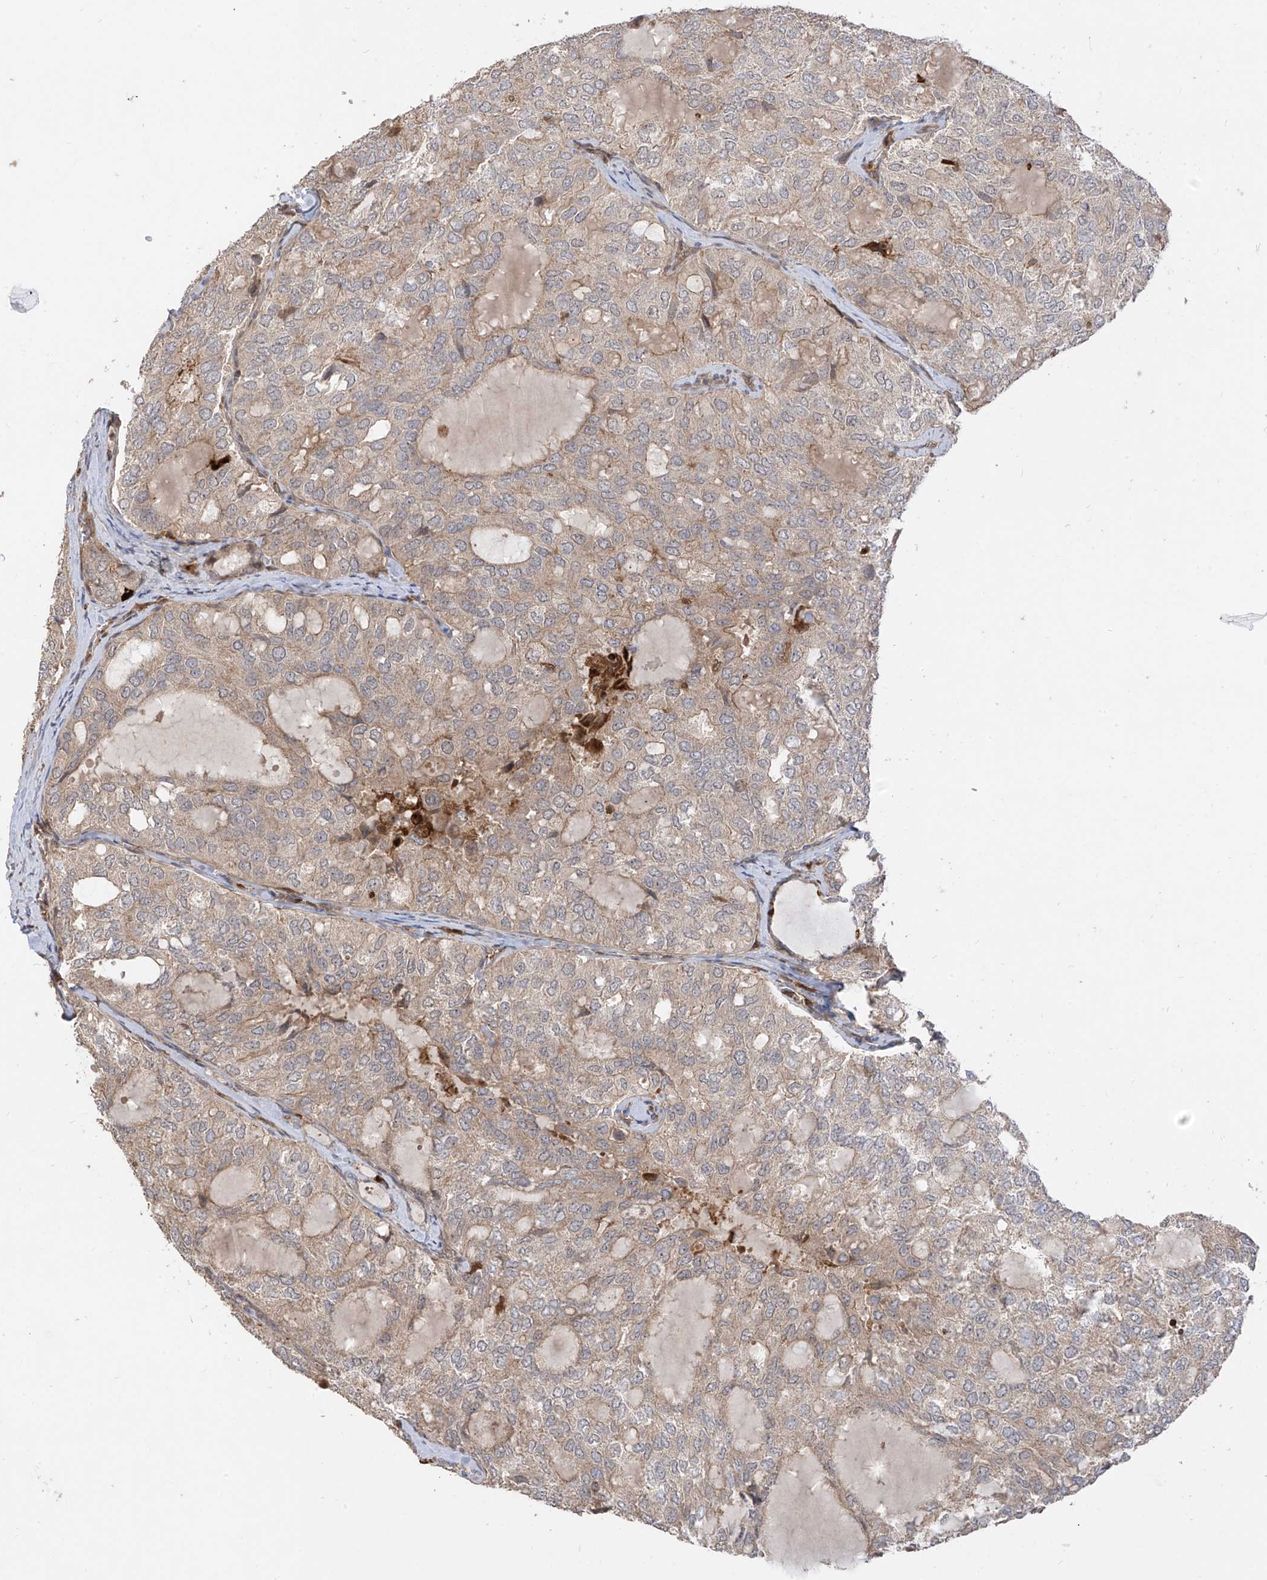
{"staining": {"intensity": "weak", "quantity": "25%-75%", "location": "cytoplasmic/membranous"}, "tissue": "thyroid cancer", "cell_type": "Tumor cells", "image_type": "cancer", "snomed": [{"axis": "morphology", "description": "Follicular adenoma carcinoma, NOS"}, {"axis": "topography", "description": "Thyroid gland"}], "caption": "The histopathology image reveals immunohistochemical staining of thyroid cancer. There is weak cytoplasmic/membranous staining is seen in about 25%-75% of tumor cells. Immunohistochemistry stains the protein of interest in brown and the nuclei are stained blue.", "gene": "ATAD2B", "patient": {"sex": "male", "age": 75}}